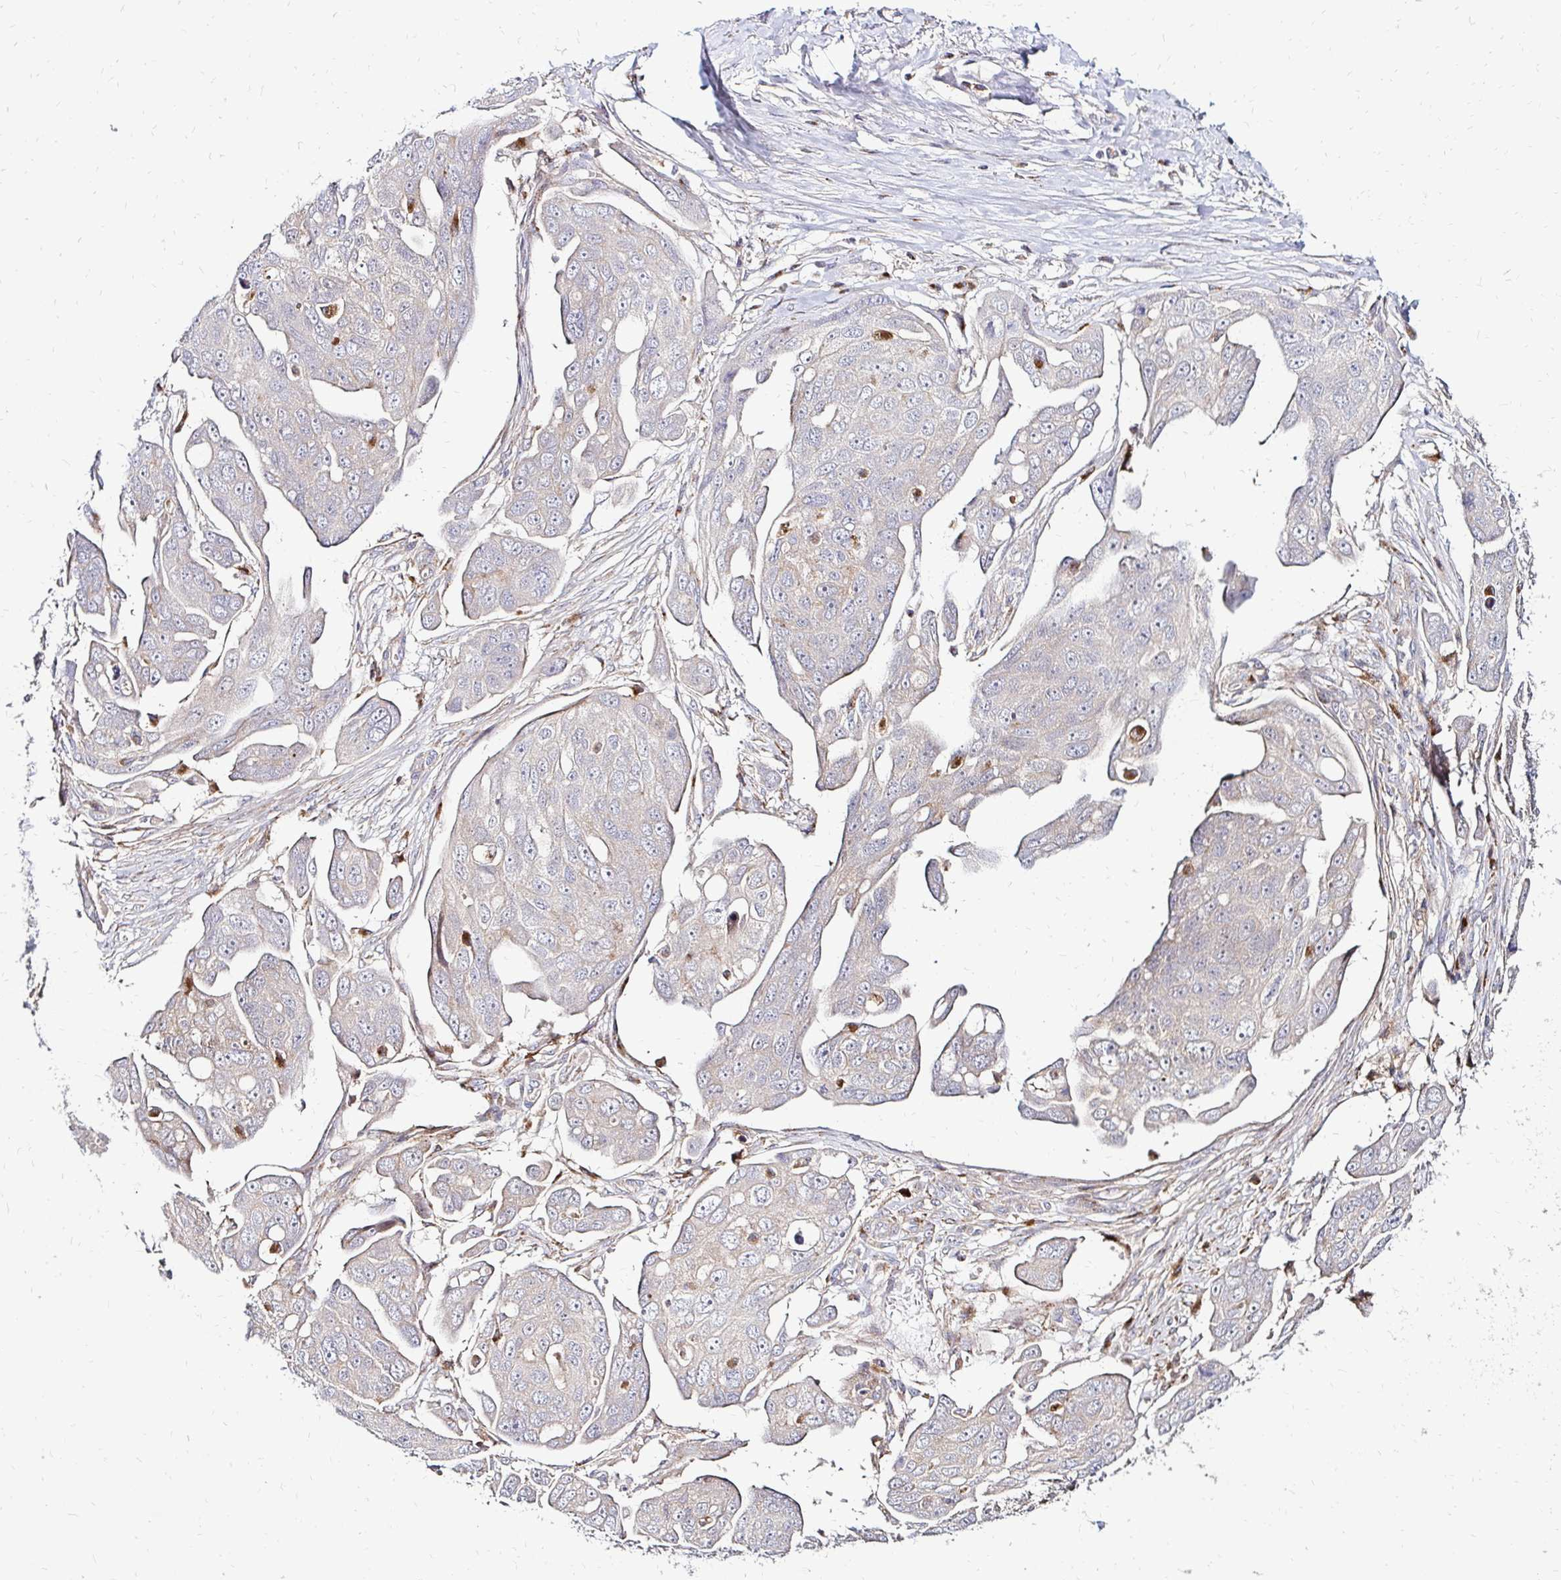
{"staining": {"intensity": "negative", "quantity": "none", "location": "none"}, "tissue": "ovarian cancer", "cell_type": "Tumor cells", "image_type": "cancer", "snomed": [{"axis": "morphology", "description": "Carcinoma, endometroid"}, {"axis": "topography", "description": "Ovary"}], "caption": "Tumor cells show no significant protein positivity in ovarian endometroid carcinoma.", "gene": "IDUA", "patient": {"sex": "female", "age": 70}}